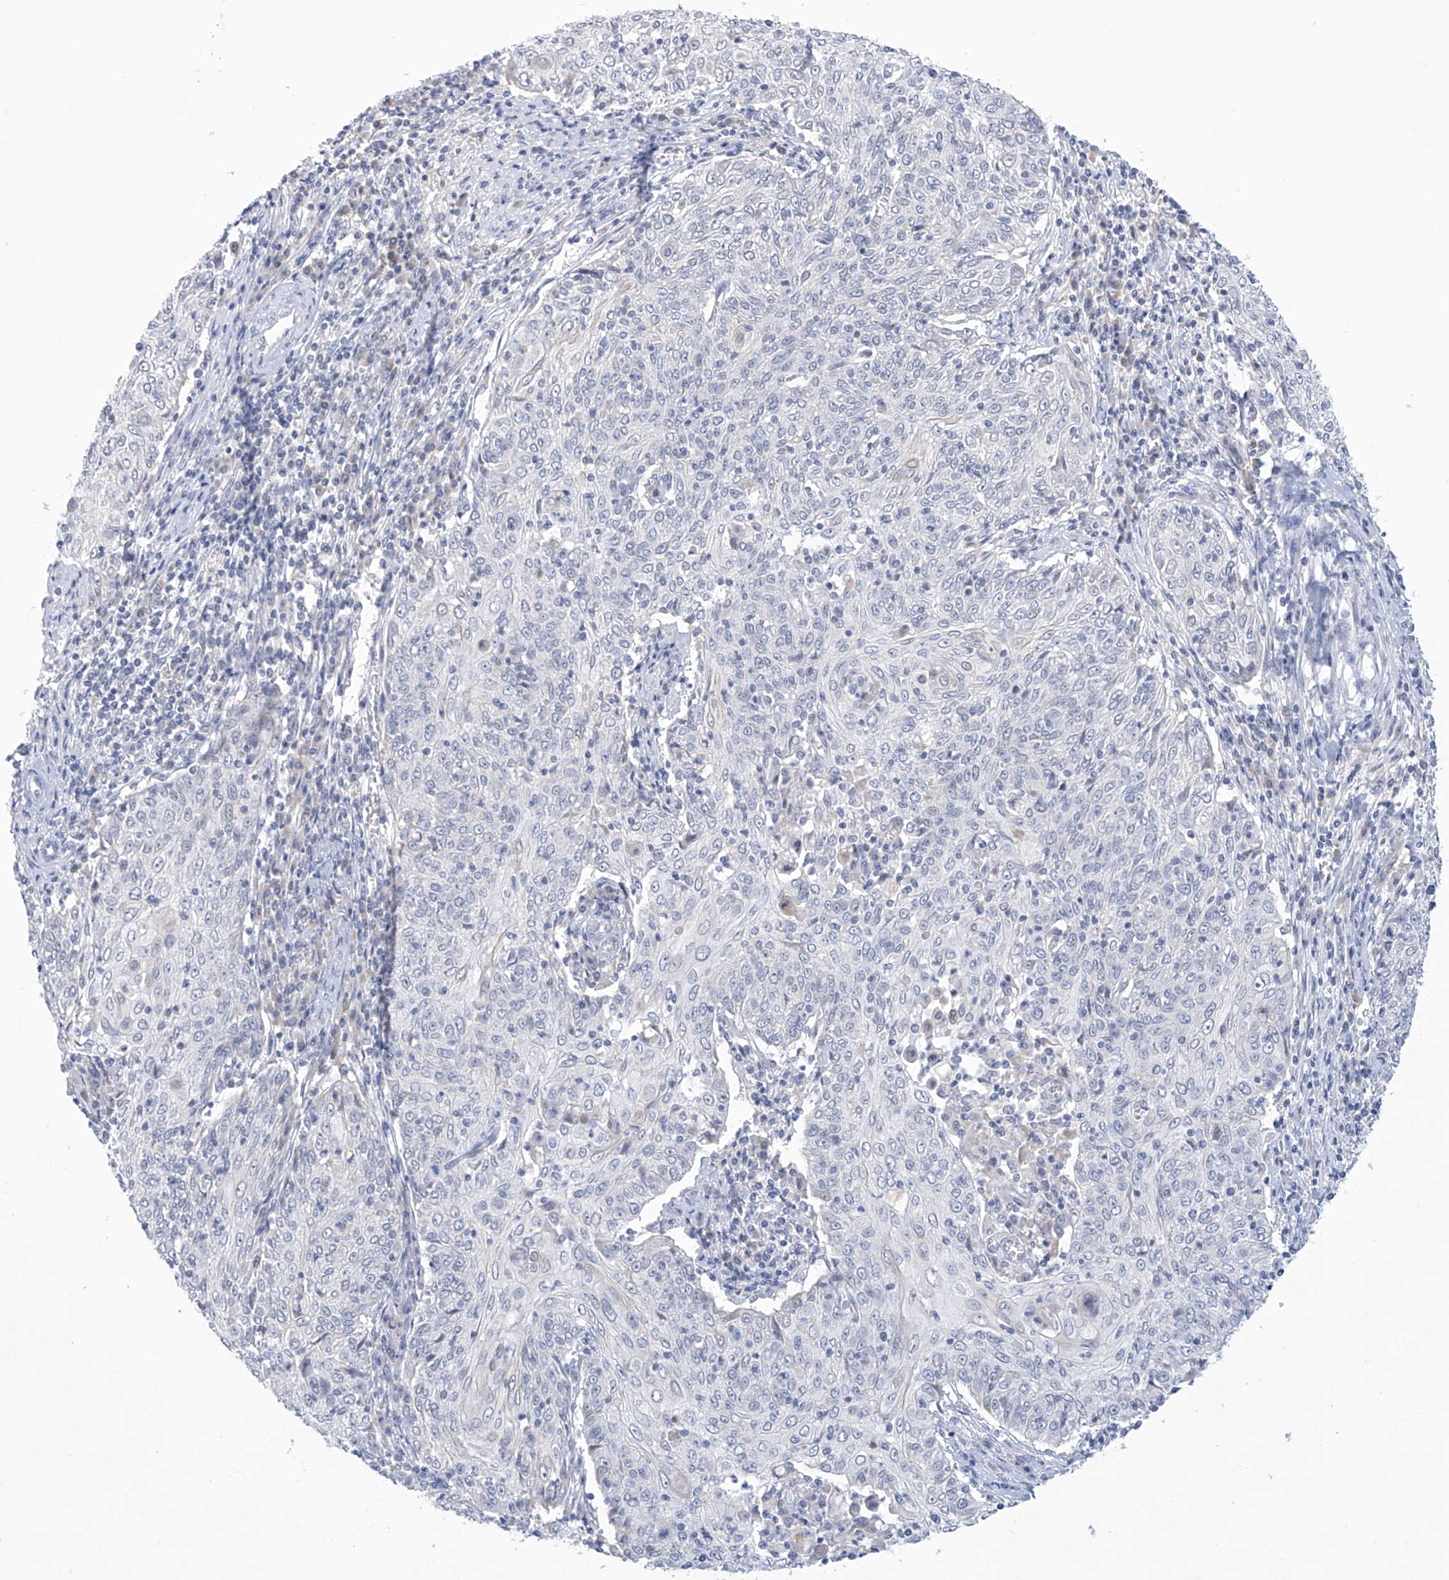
{"staining": {"intensity": "negative", "quantity": "none", "location": "none"}, "tissue": "cervical cancer", "cell_type": "Tumor cells", "image_type": "cancer", "snomed": [{"axis": "morphology", "description": "Squamous cell carcinoma, NOS"}, {"axis": "topography", "description": "Cervix"}], "caption": "Cervical cancer (squamous cell carcinoma) was stained to show a protein in brown. There is no significant expression in tumor cells.", "gene": "IBA57", "patient": {"sex": "female", "age": 48}}